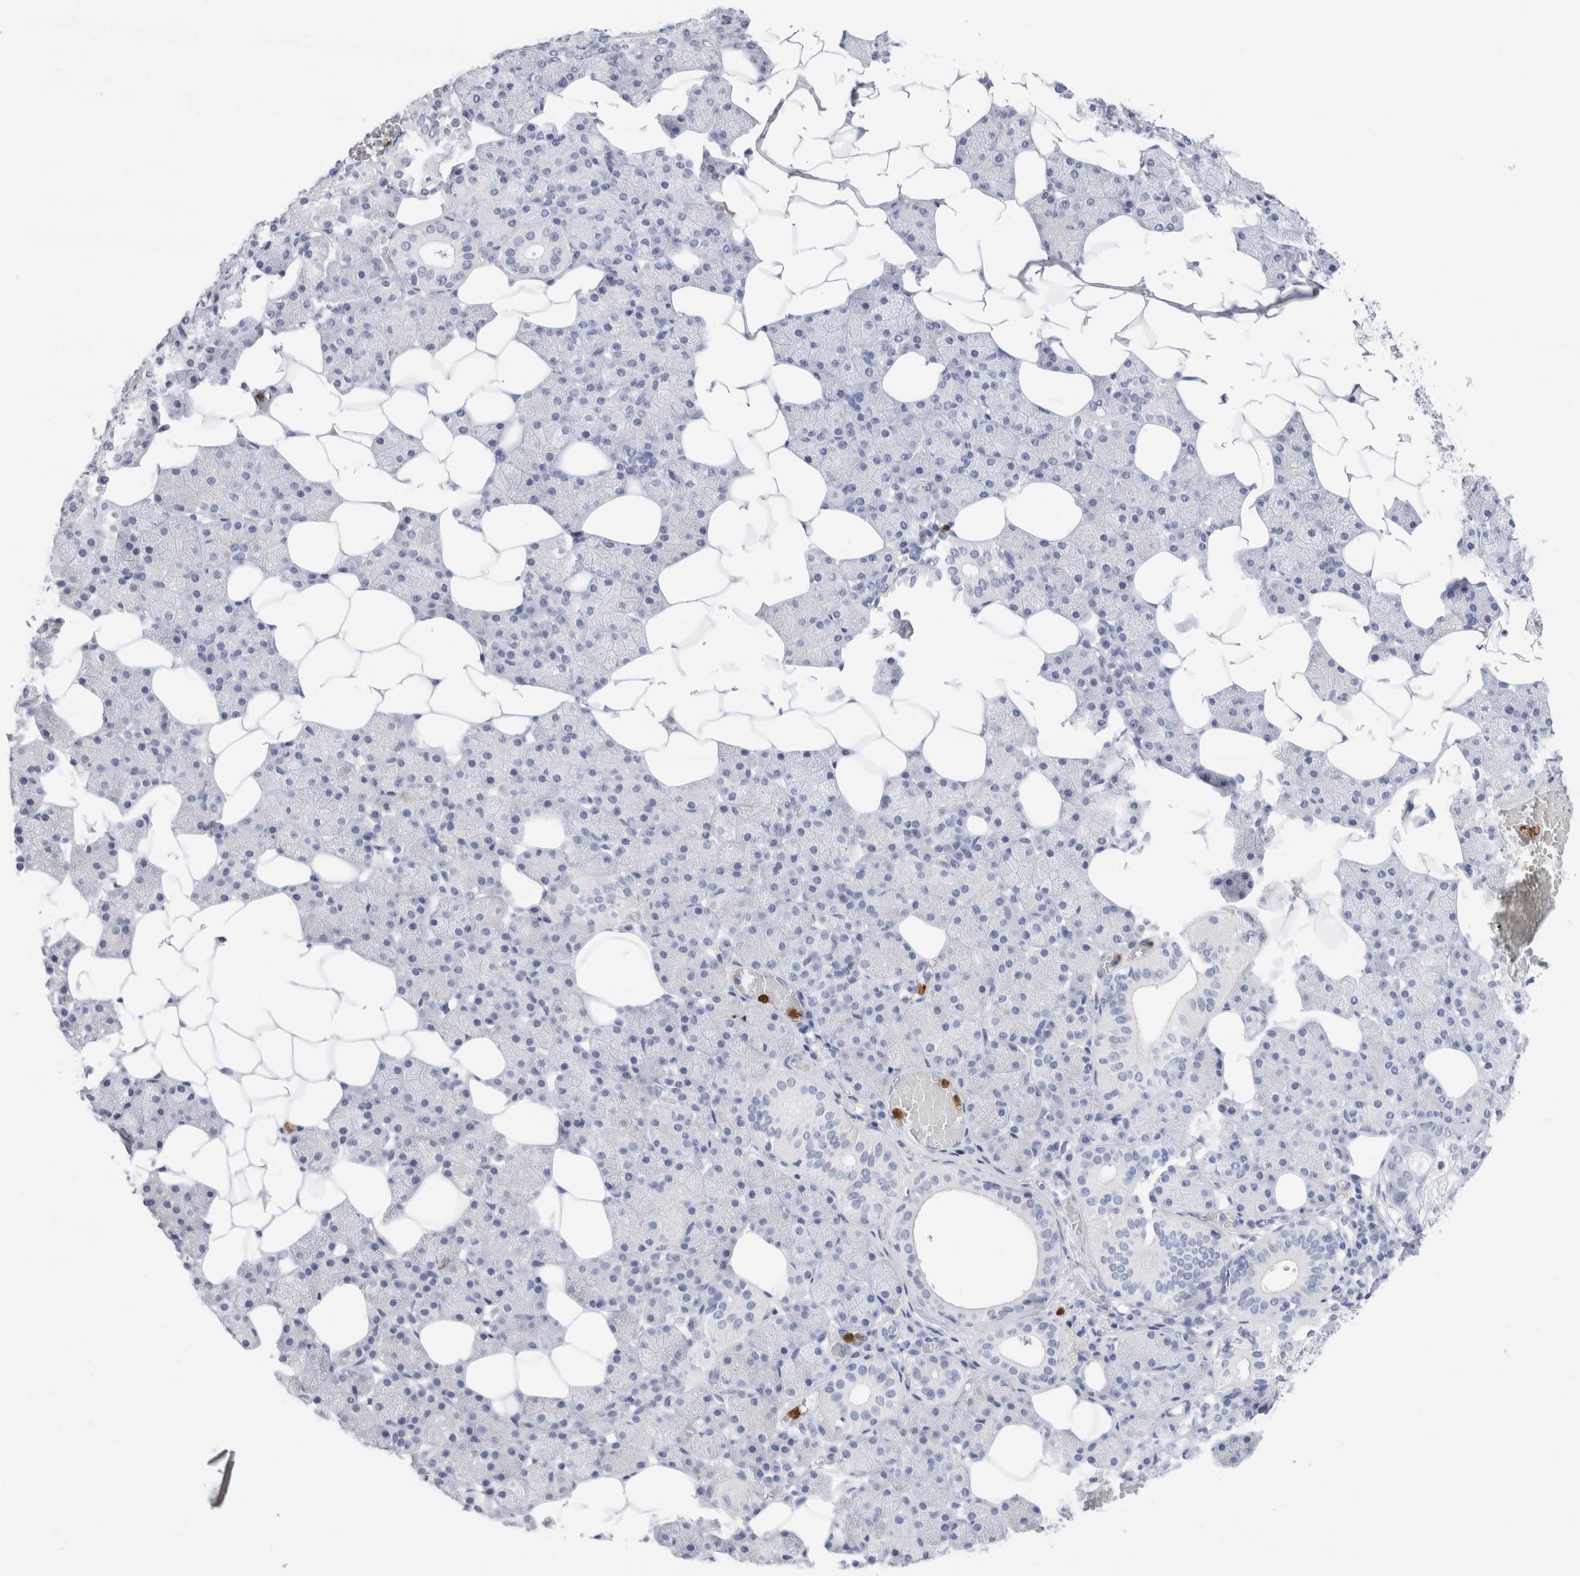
{"staining": {"intensity": "negative", "quantity": "none", "location": "none"}, "tissue": "salivary gland", "cell_type": "Glandular cells", "image_type": "normal", "snomed": [{"axis": "morphology", "description": "Normal tissue, NOS"}, {"axis": "topography", "description": "Salivary gland"}], "caption": "The immunohistochemistry image has no significant positivity in glandular cells of salivary gland.", "gene": "SLC10A5", "patient": {"sex": "female", "age": 33}}